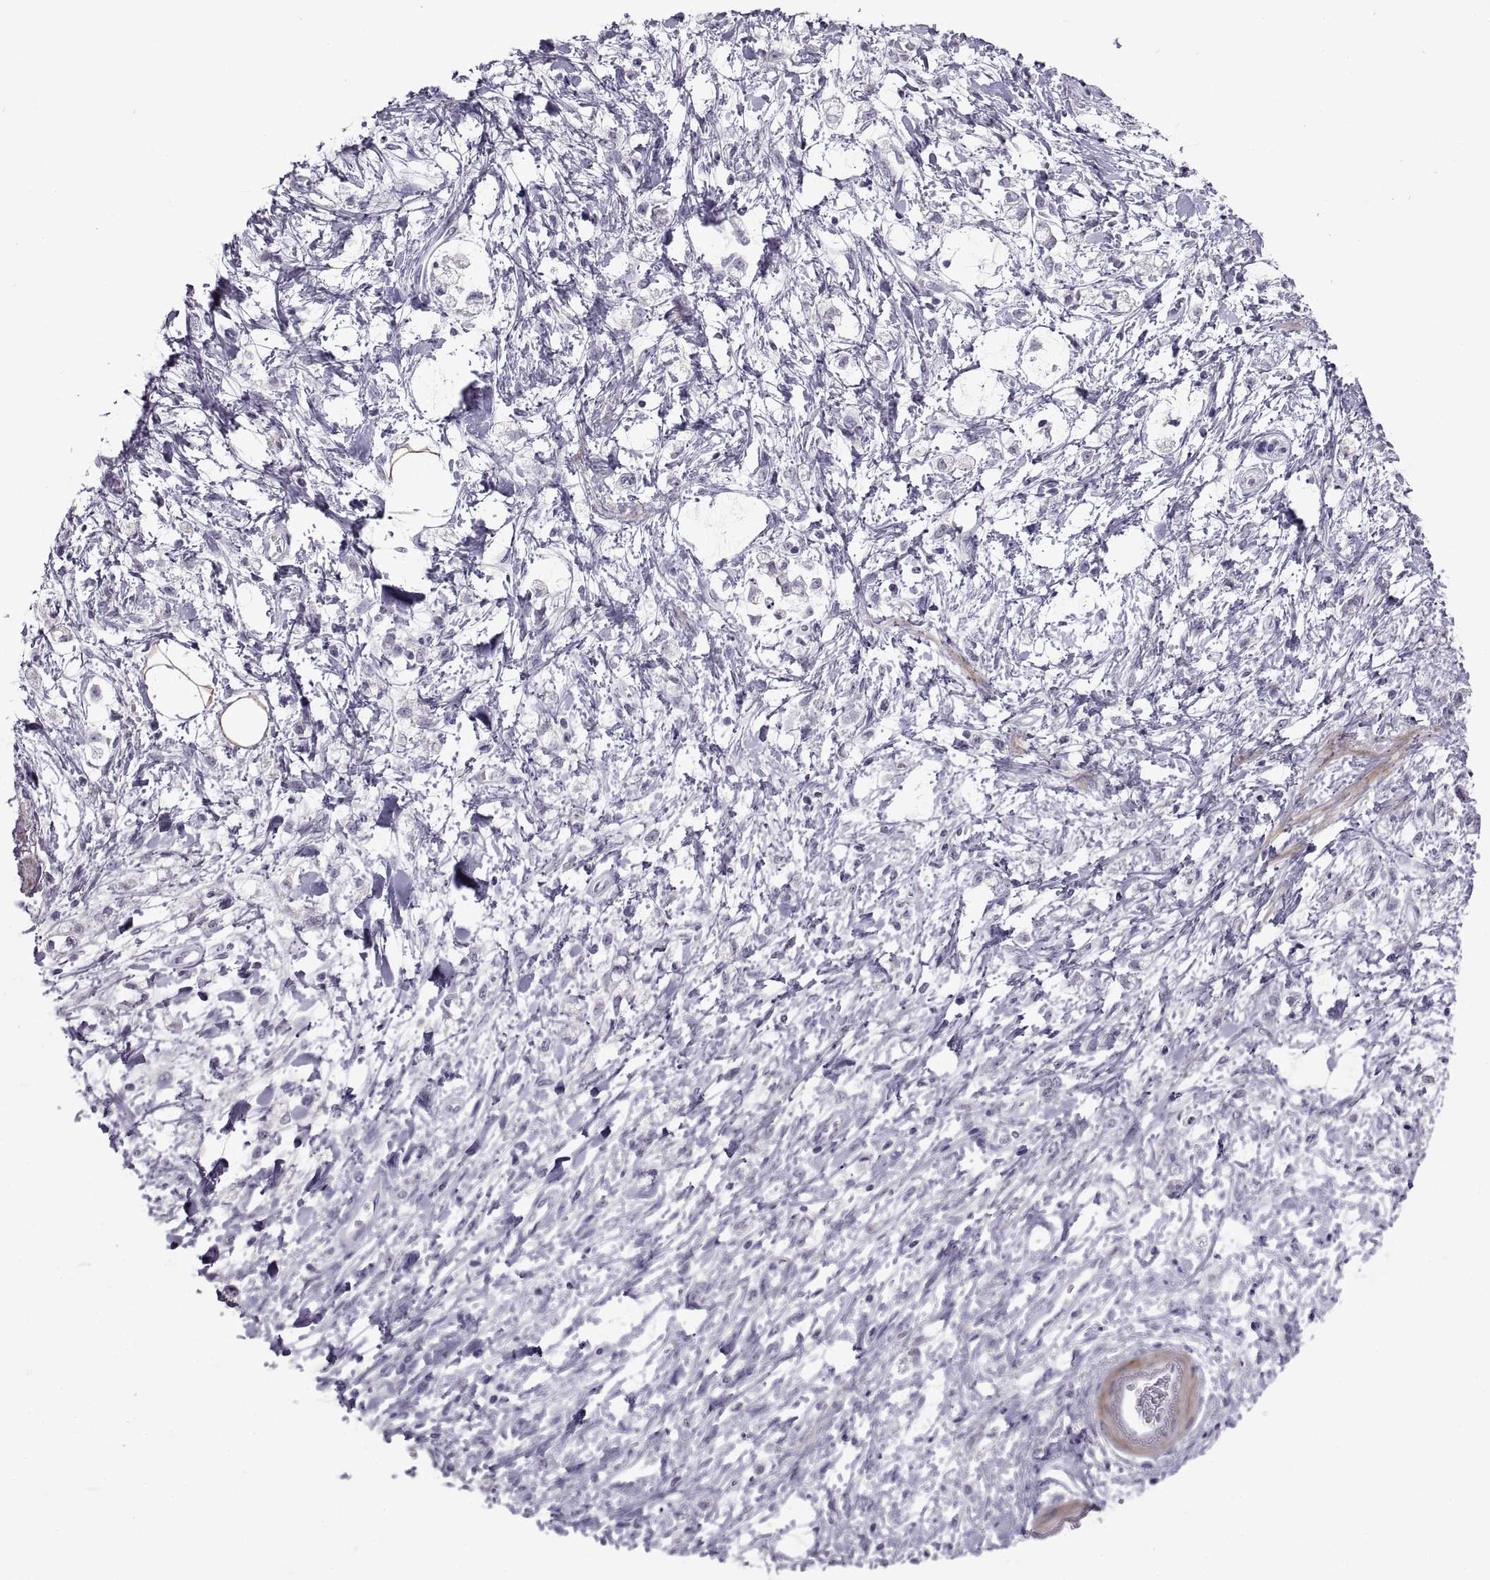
{"staining": {"intensity": "negative", "quantity": "none", "location": "none"}, "tissue": "stomach cancer", "cell_type": "Tumor cells", "image_type": "cancer", "snomed": [{"axis": "morphology", "description": "Adenocarcinoma, NOS"}, {"axis": "topography", "description": "Stomach"}], "caption": "A high-resolution micrograph shows immunohistochemistry (IHC) staining of stomach adenocarcinoma, which demonstrates no significant expression in tumor cells. (DAB (3,3'-diaminobenzidine) IHC, high magnification).", "gene": "BSPH1", "patient": {"sex": "female", "age": 60}}